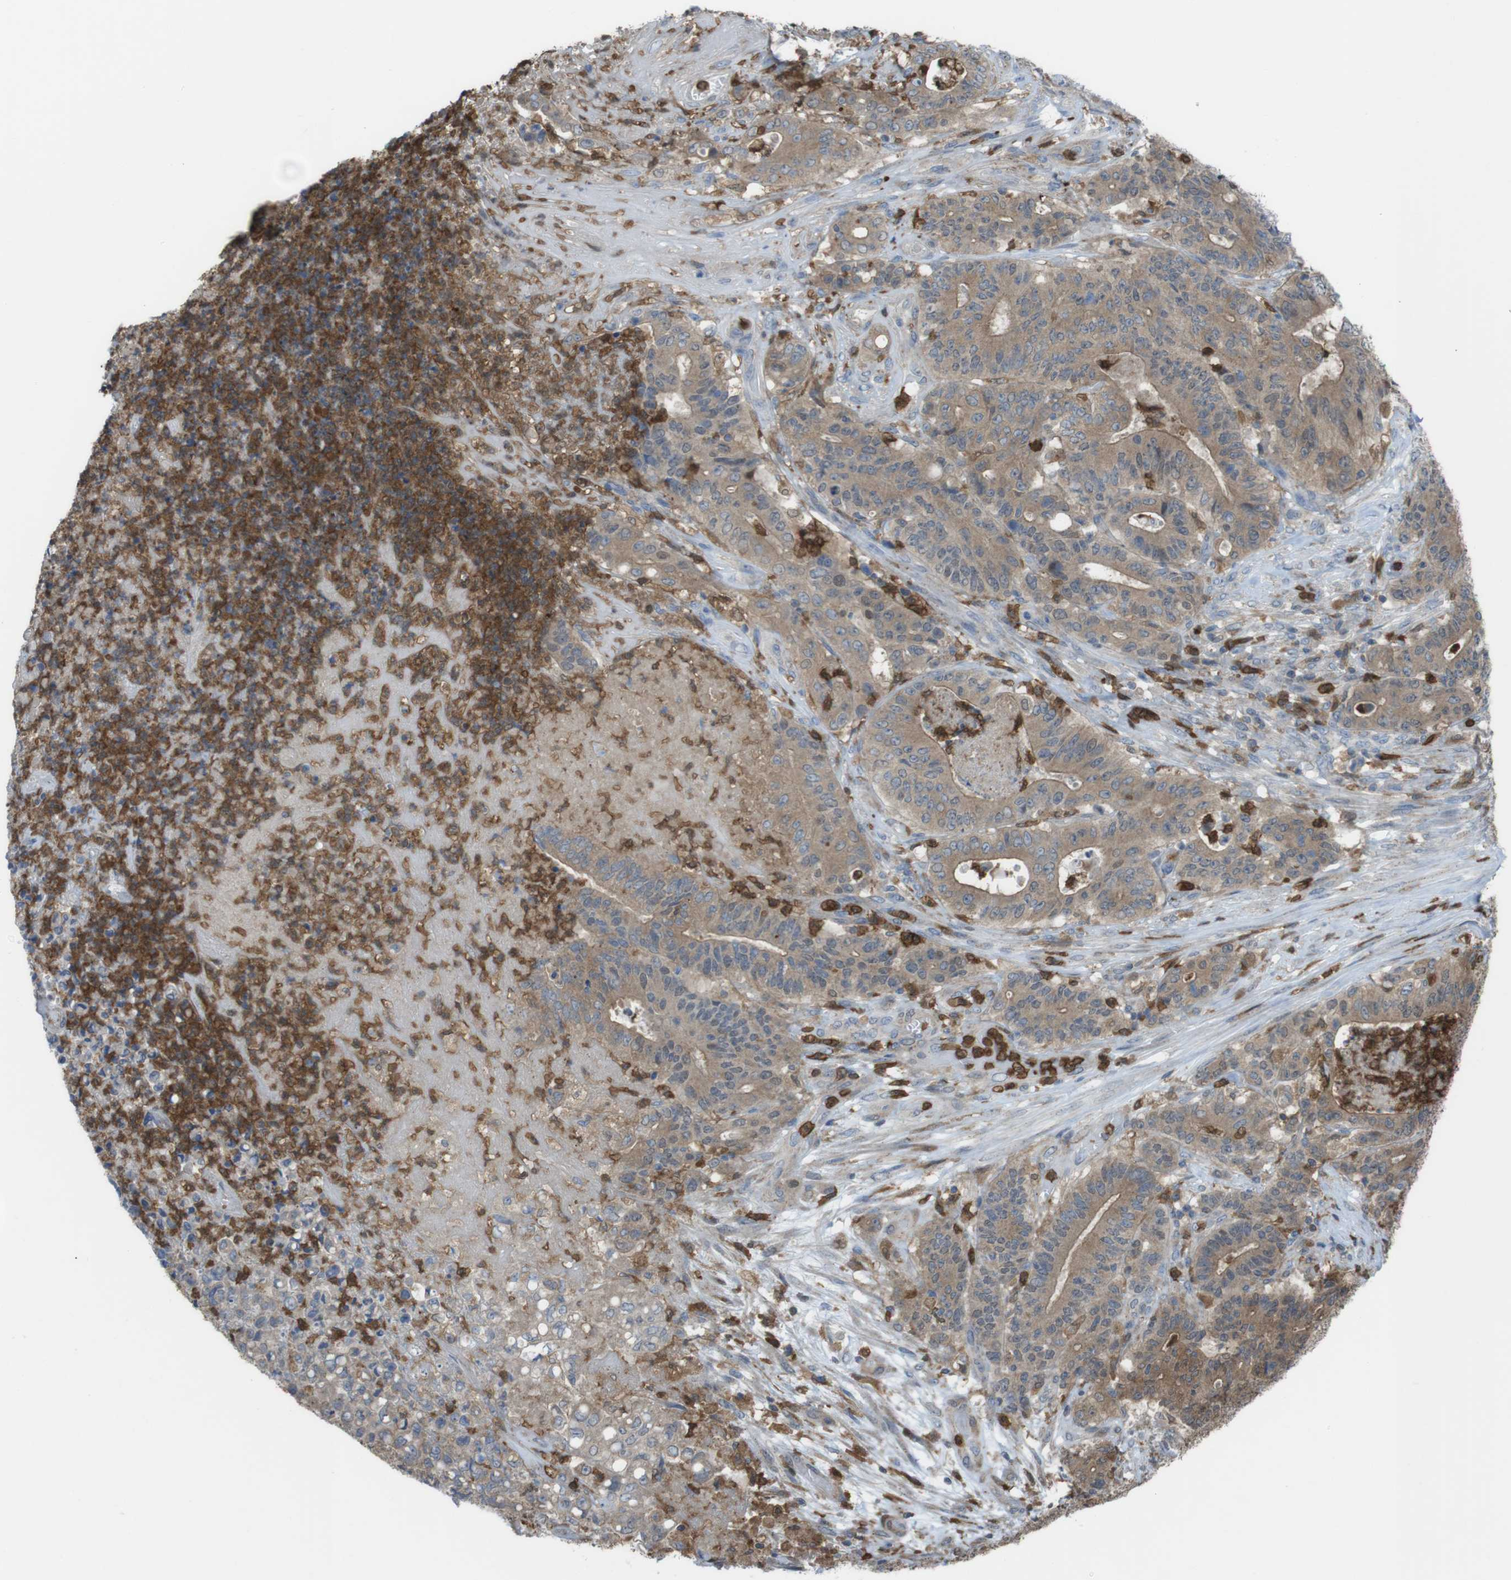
{"staining": {"intensity": "weak", "quantity": ">75%", "location": "cytoplasmic/membranous"}, "tissue": "stomach cancer", "cell_type": "Tumor cells", "image_type": "cancer", "snomed": [{"axis": "morphology", "description": "Adenocarcinoma, NOS"}, {"axis": "topography", "description": "Stomach"}], "caption": "Weak cytoplasmic/membranous staining is seen in approximately >75% of tumor cells in stomach cancer (adenocarcinoma).", "gene": "PRKCD", "patient": {"sex": "female", "age": 73}}